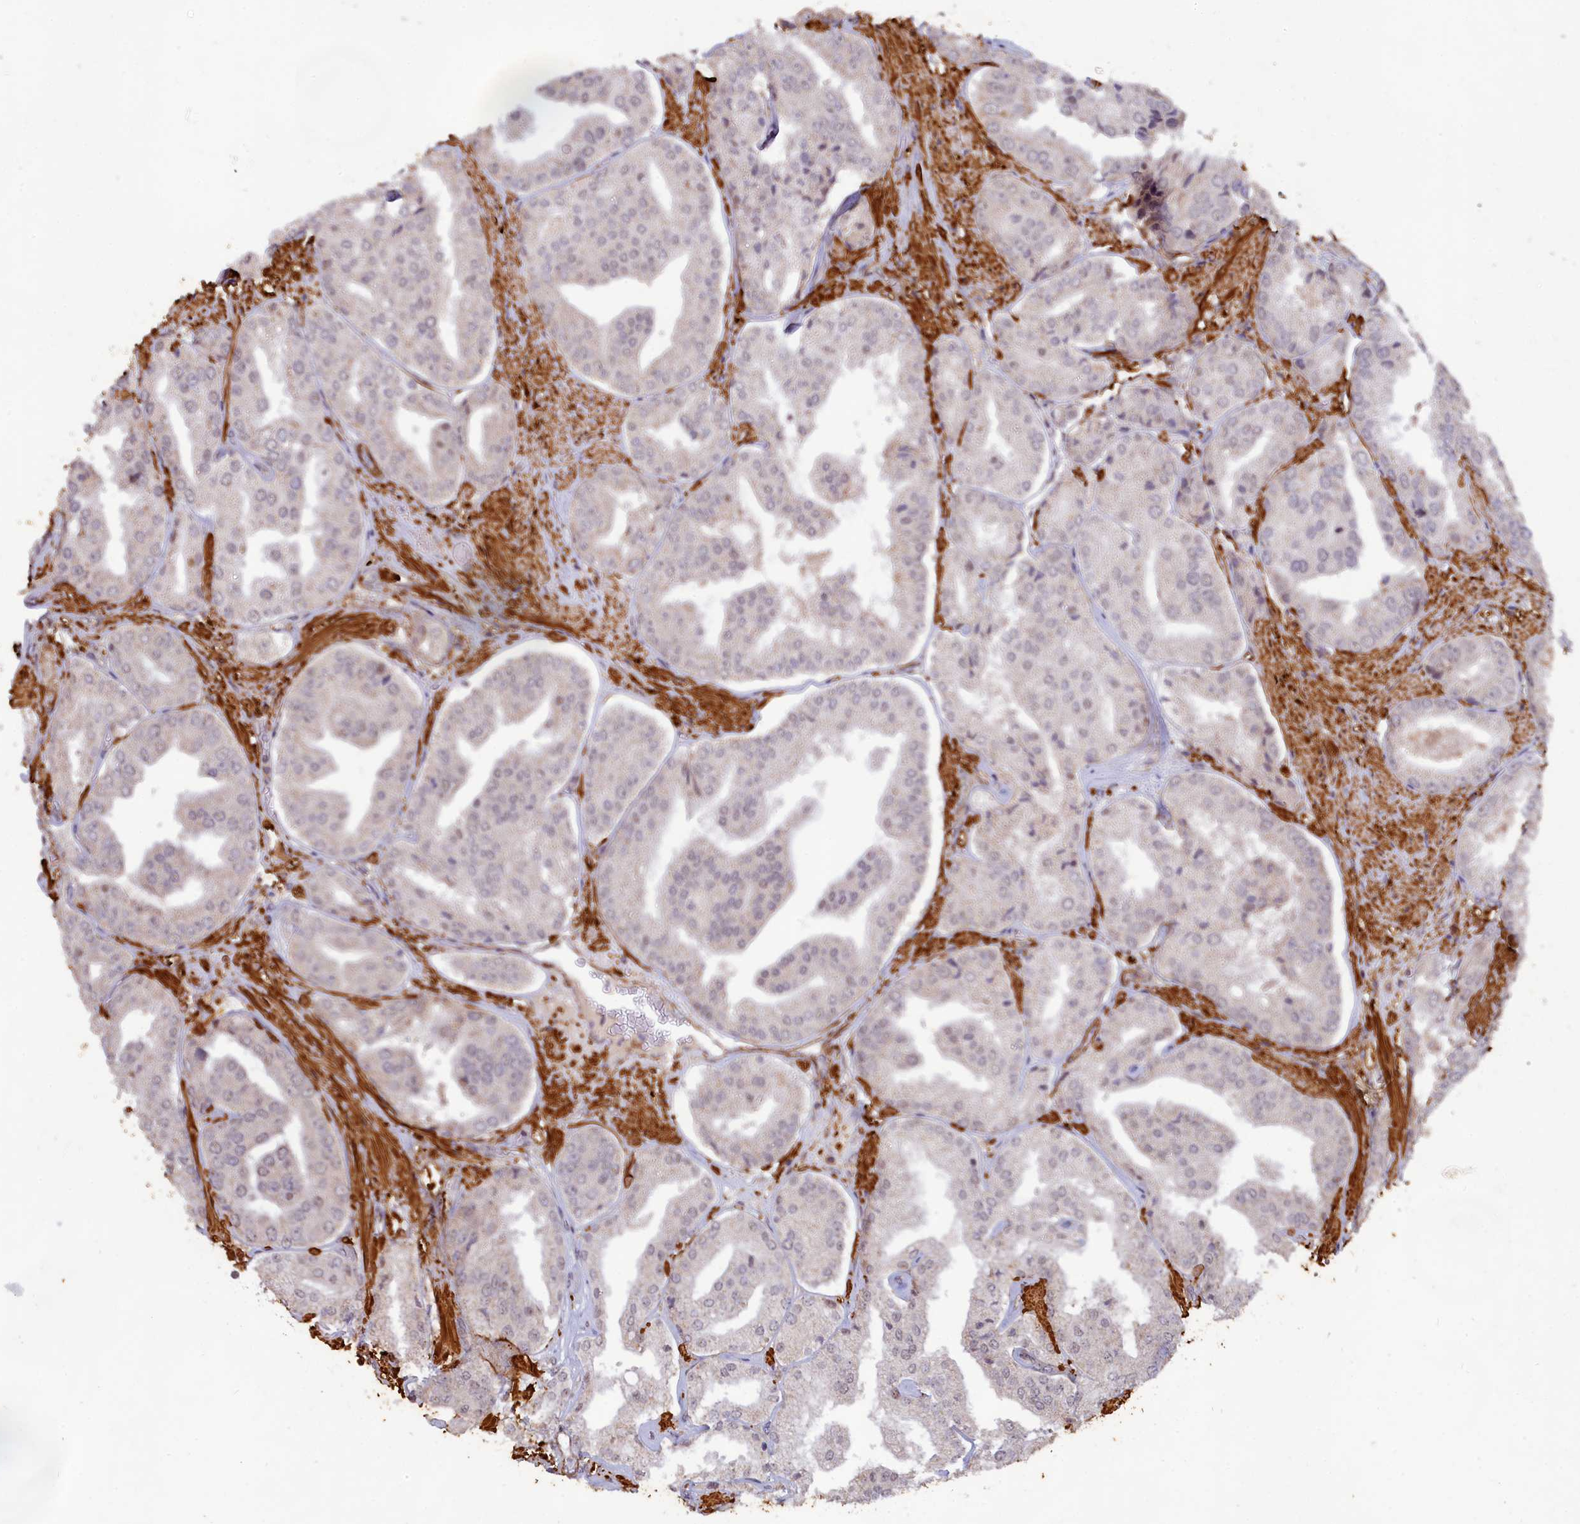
{"staining": {"intensity": "negative", "quantity": "none", "location": "none"}, "tissue": "prostate cancer", "cell_type": "Tumor cells", "image_type": "cancer", "snomed": [{"axis": "morphology", "description": "Adenocarcinoma, High grade"}, {"axis": "topography", "description": "Prostate"}], "caption": "Tumor cells are negative for protein expression in human adenocarcinoma (high-grade) (prostate). (DAB (3,3'-diaminobenzidine) IHC visualized using brightfield microscopy, high magnification).", "gene": "CCDC154", "patient": {"sex": "male", "age": 63}}